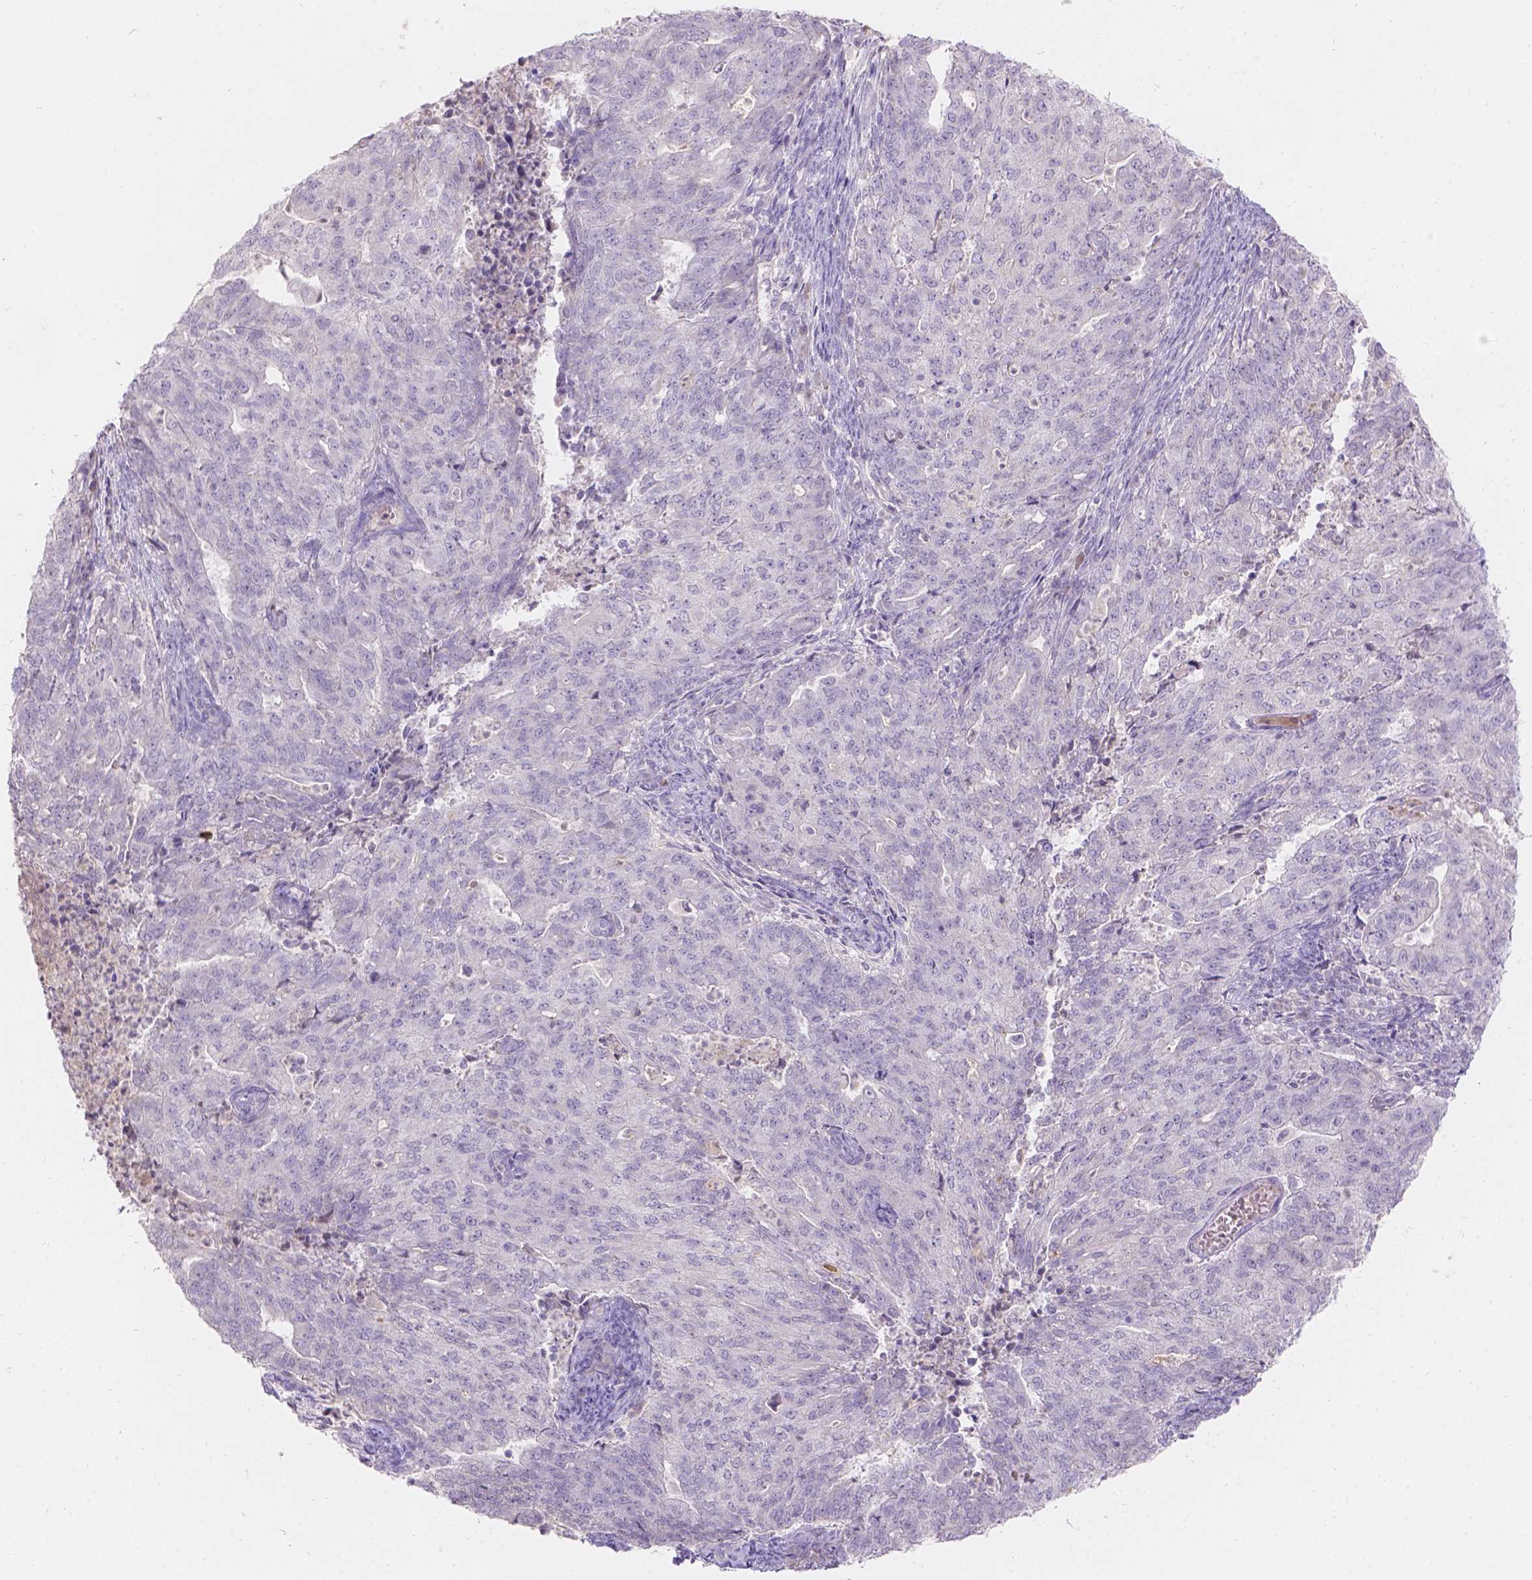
{"staining": {"intensity": "negative", "quantity": "none", "location": "none"}, "tissue": "endometrial cancer", "cell_type": "Tumor cells", "image_type": "cancer", "snomed": [{"axis": "morphology", "description": "Adenocarcinoma, NOS"}, {"axis": "topography", "description": "Endometrium"}], "caption": "Immunohistochemistry (IHC) image of neoplastic tissue: adenocarcinoma (endometrial) stained with DAB shows no significant protein positivity in tumor cells.", "gene": "DCAF4L1", "patient": {"sex": "female", "age": 82}}